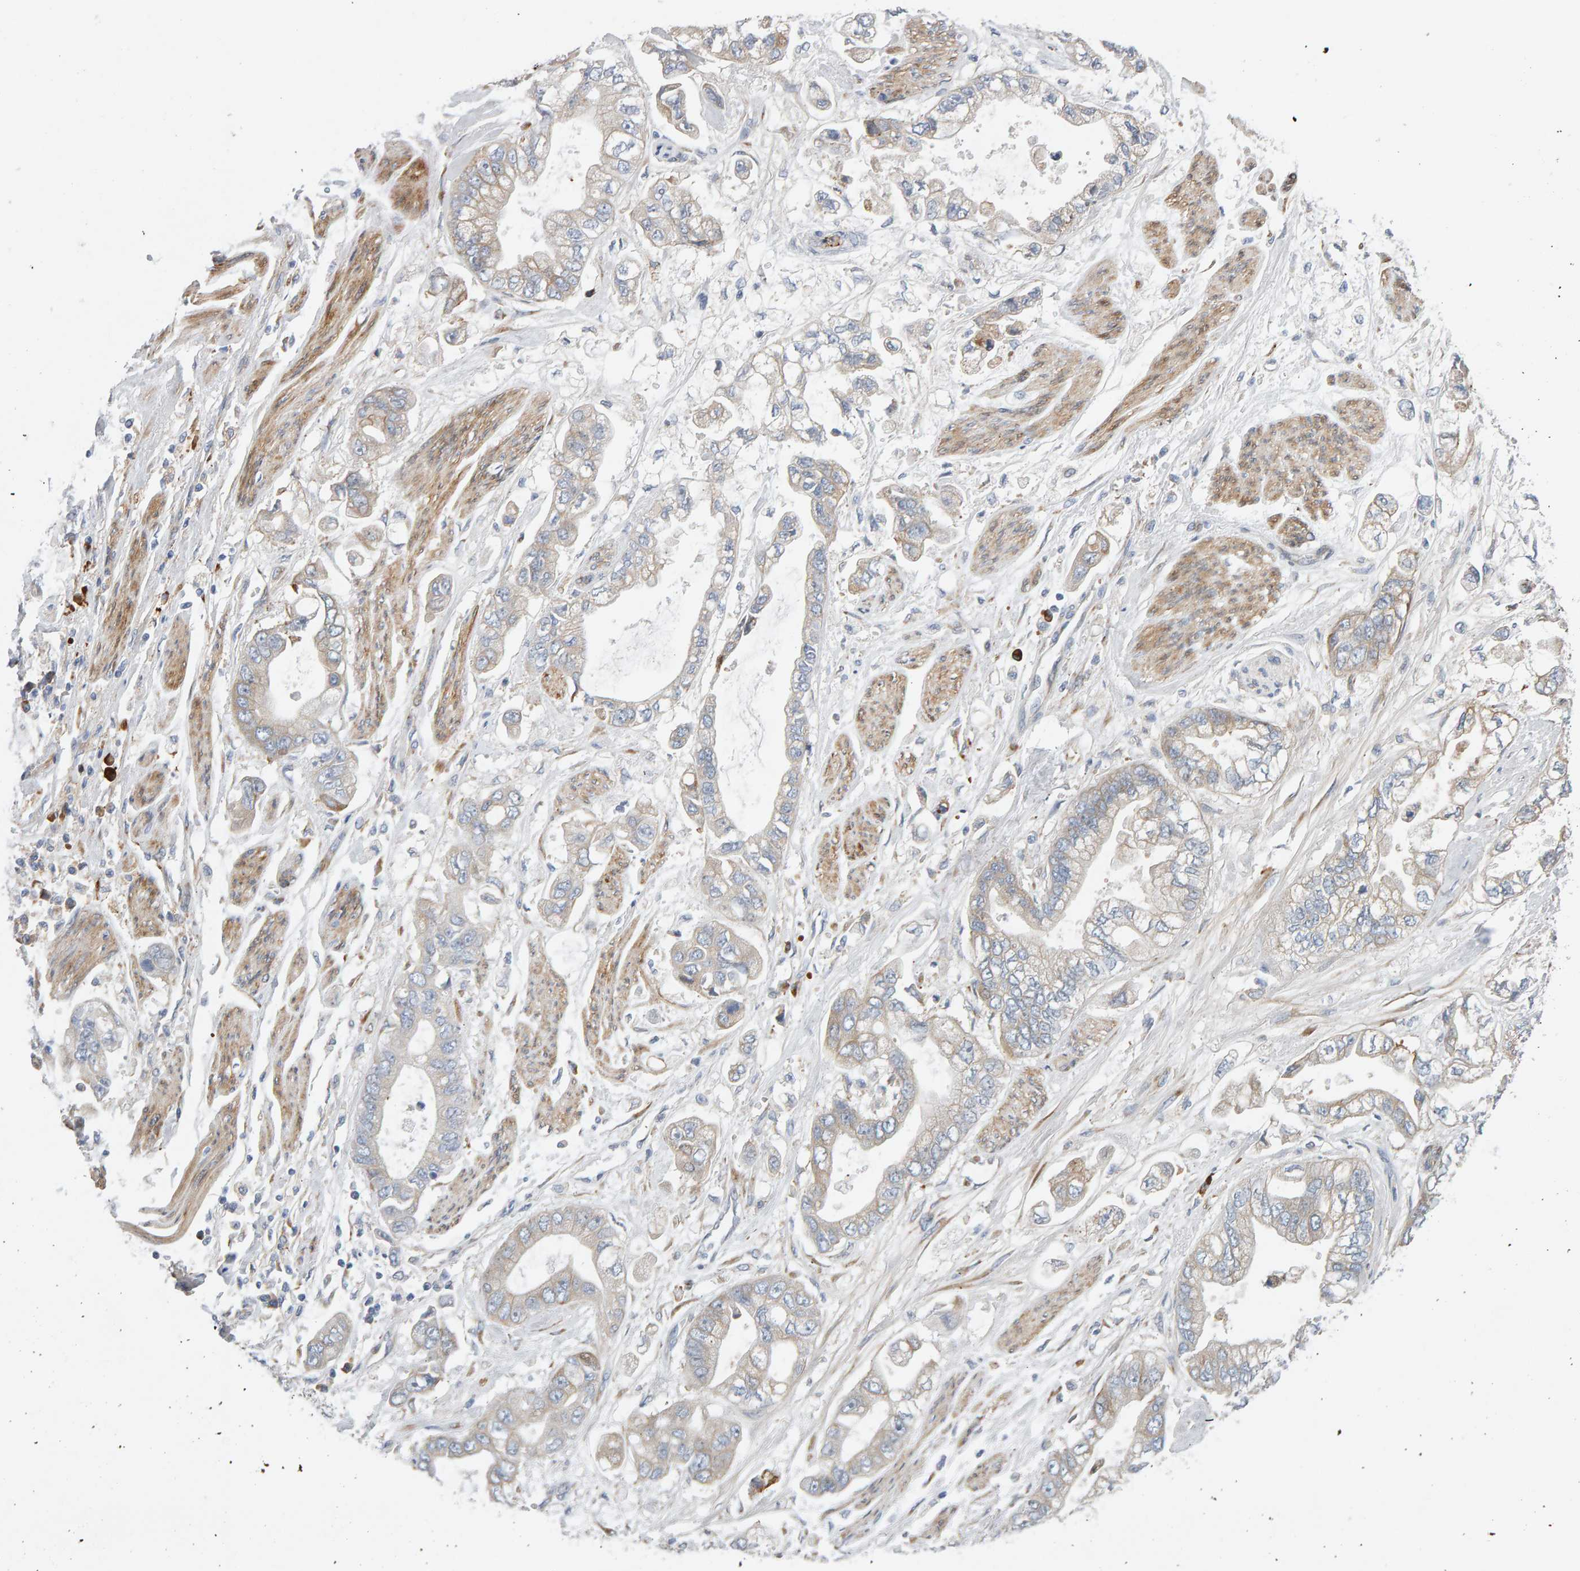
{"staining": {"intensity": "moderate", "quantity": "25%-75%", "location": "cytoplasmic/membranous"}, "tissue": "stomach cancer", "cell_type": "Tumor cells", "image_type": "cancer", "snomed": [{"axis": "morphology", "description": "Normal tissue, NOS"}, {"axis": "morphology", "description": "Adenocarcinoma, NOS"}, {"axis": "topography", "description": "Stomach"}], "caption": "IHC (DAB (3,3'-diaminobenzidine)) staining of human stomach cancer (adenocarcinoma) displays moderate cytoplasmic/membranous protein expression in approximately 25%-75% of tumor cells.", "gene": "ENGASE", "patient": {"sex": "male", "age": 62}}